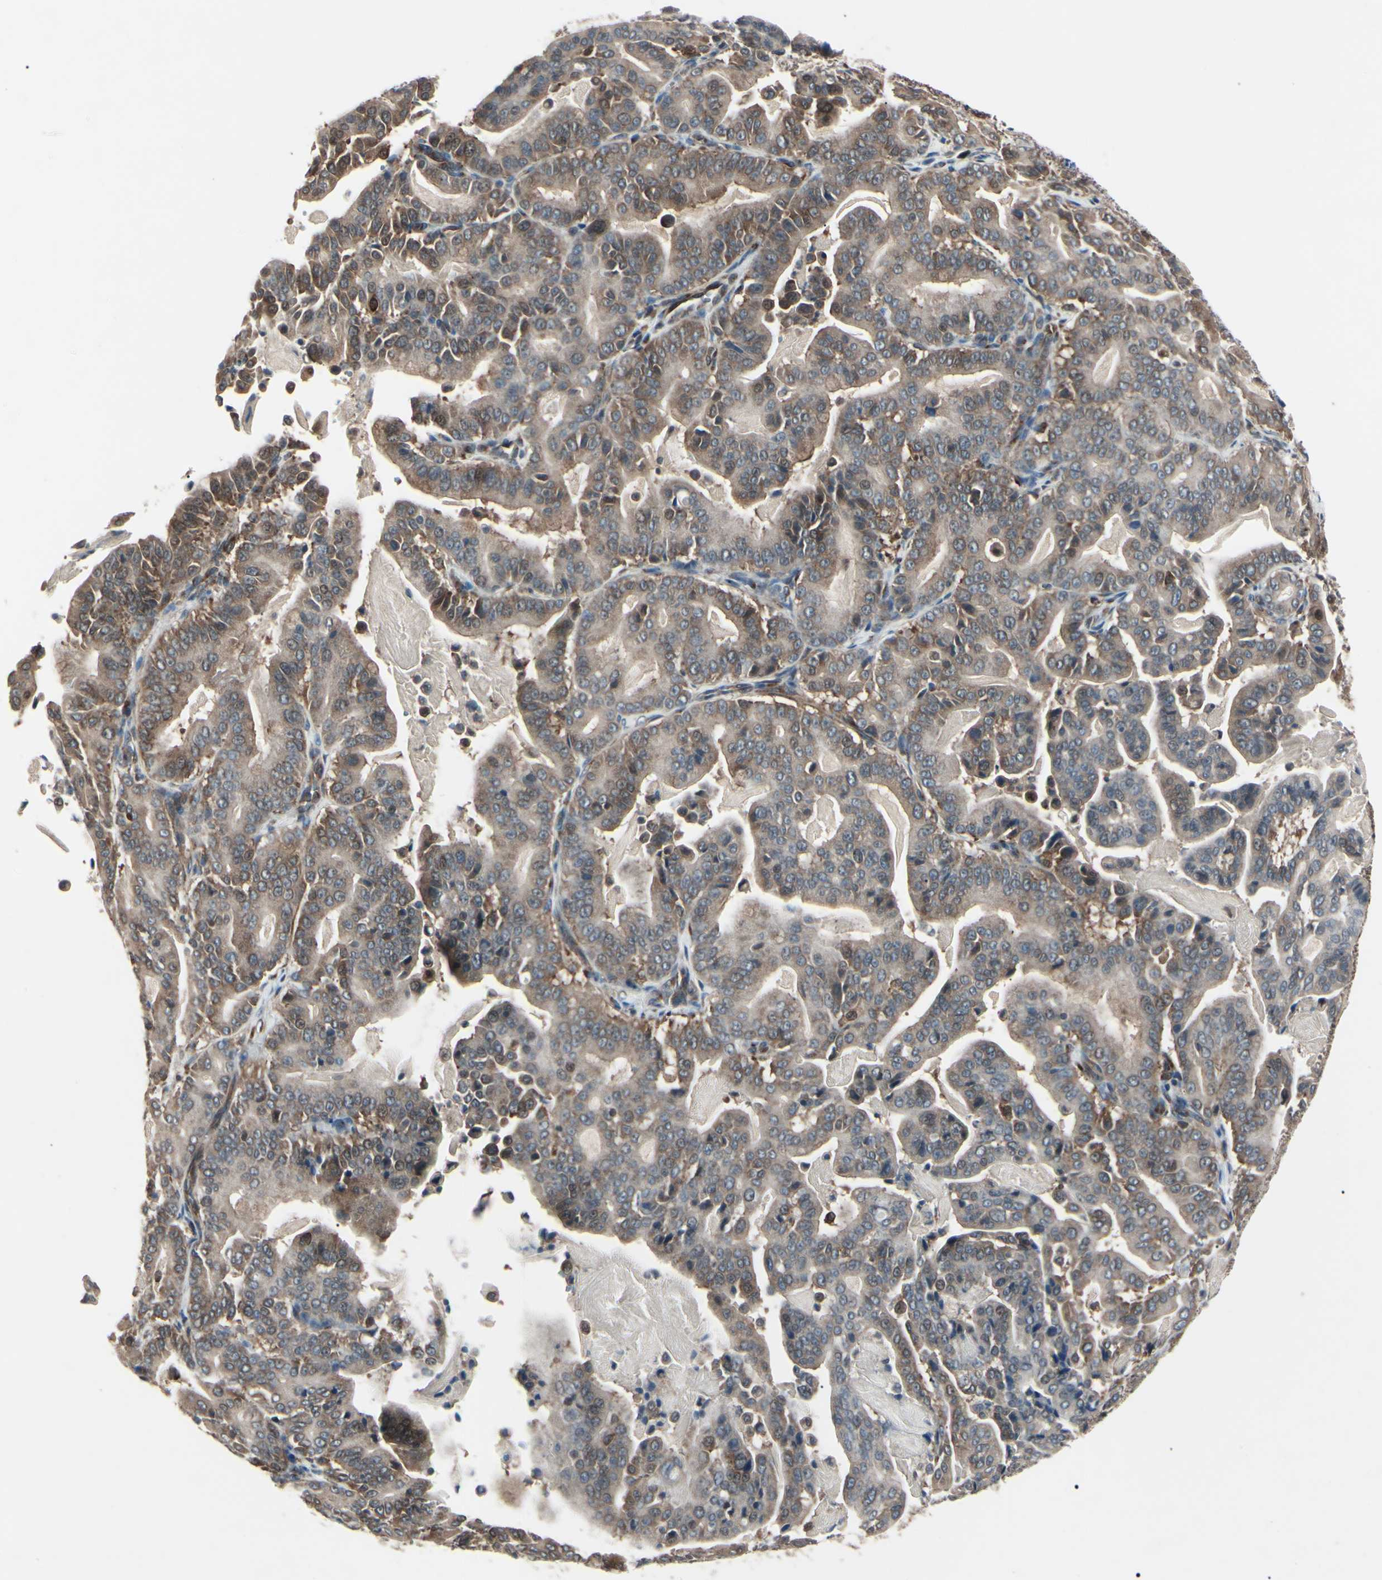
{"staining": {"intensity": "moderate", "quantity": ">75%", "location": "cytoplasmic/membranous,nuclear"}, "tissue": "pancreatic cancer", "cell_type": "Tumor cells", "image_type": "cancer", "snomed": [{"axis": "morphology", "description": "Adenocarcinoma, NOS"}, {"axis": "topography", "description": "Pancreas"}], "caption": "Brown immunohistochemical staining in pancreatic cancer demonstrates moderate cytoplasmic/membranous and nuclear positivity in approximately >75% of tumor cells.", "gene": "MAPRE1", "patient": {"sex": "male", "age": 63}}